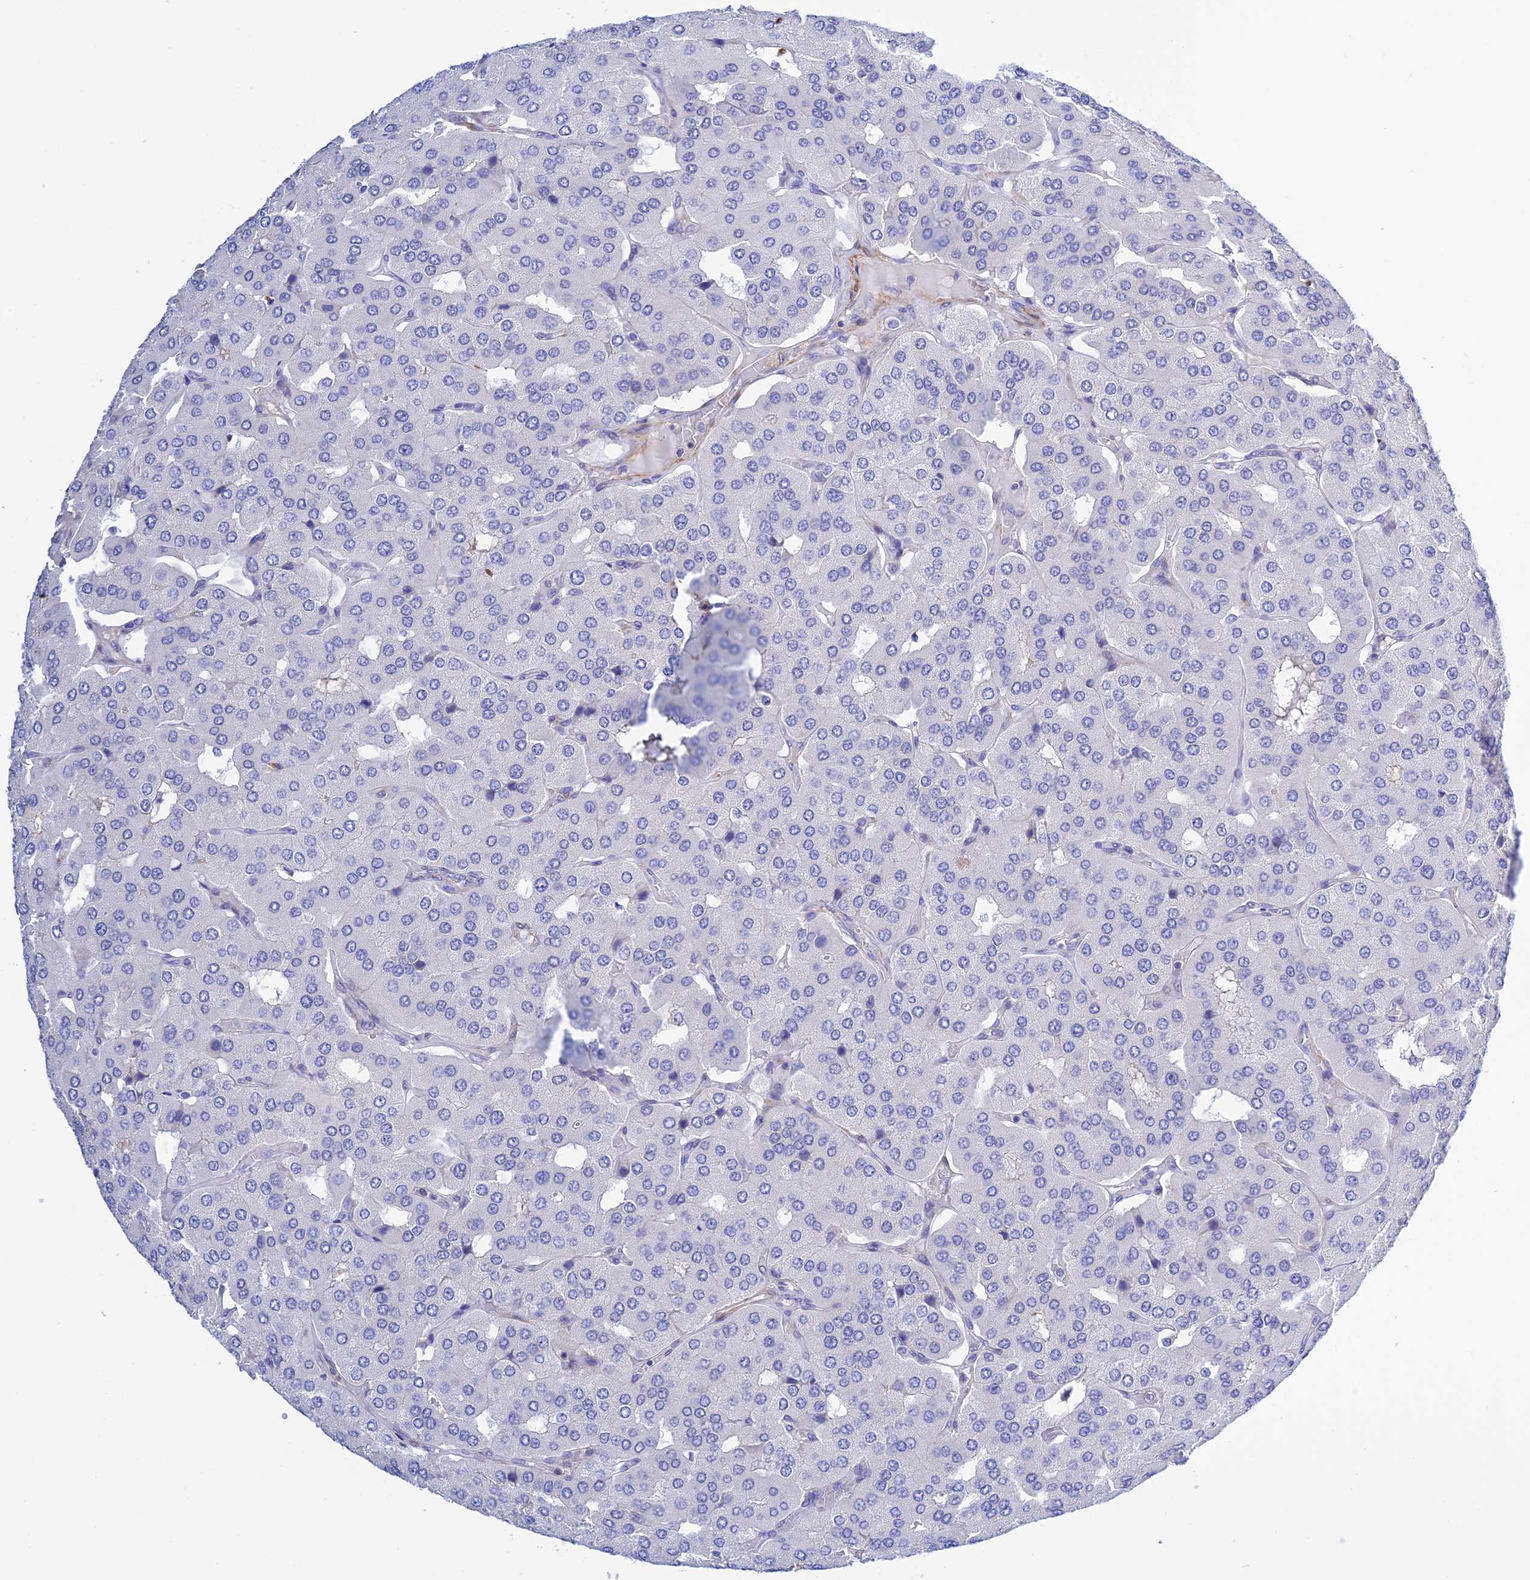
{"staining": {"intensity": "negative", "quantity": "none", "location": "none"}, "tissue": "parathyroid gland", "cell_type": "Glandular cells", "image_type": "normal", "snomed": [{"axis": "morphology", "description": "Normal tissue, NOS"}, {"axis": "morphology", "description": "Adenoma, NOS"}, {"axis": "topography", "description": "Parathyroid gland"}], "caption": "Protein analysis of unremarkable parathyroid gland displays no significant expression in glandular cells.", "gene": "ZDHHC16", "patient": {"sex": "female", "age": 86}}